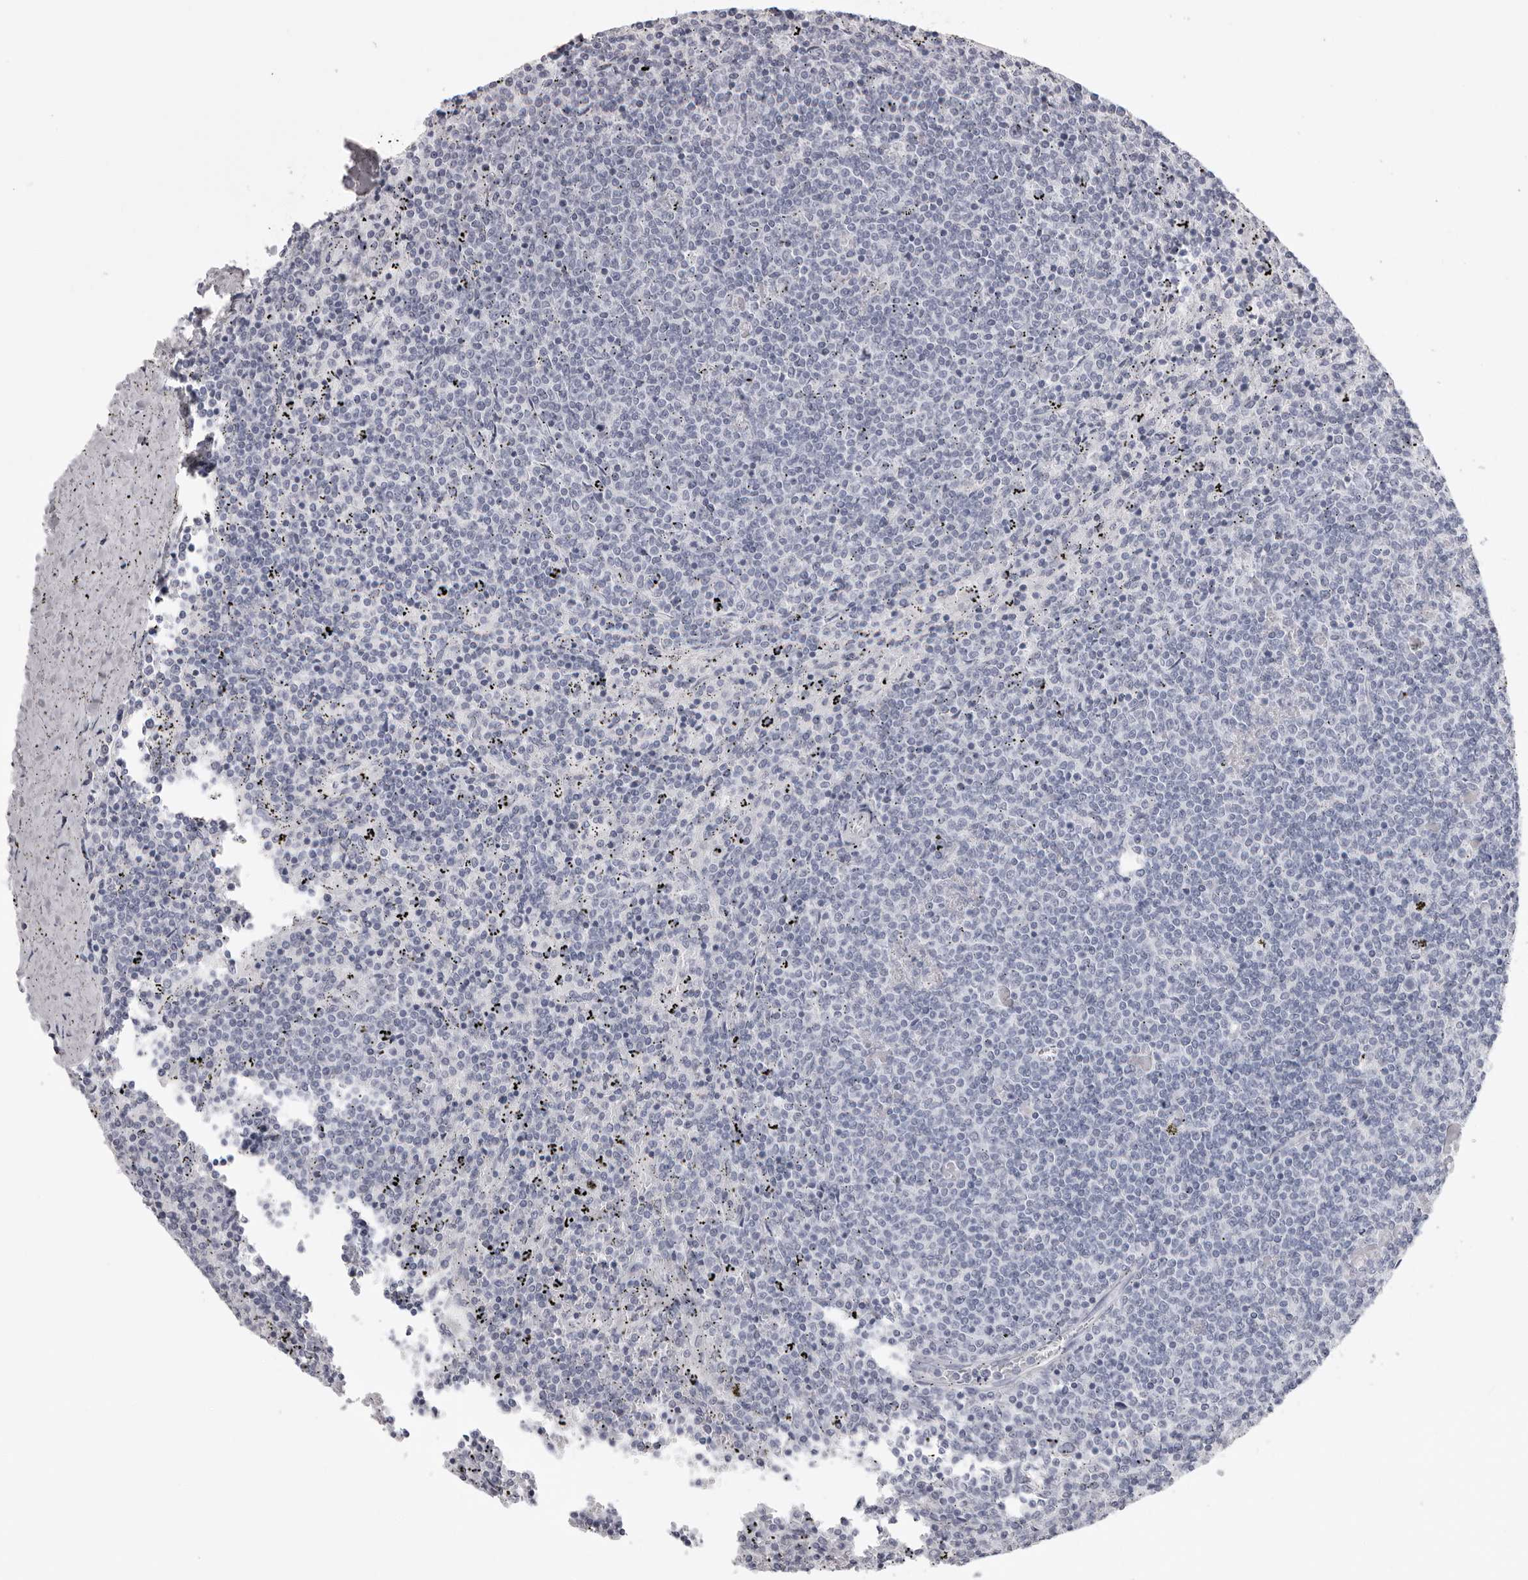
{"staining": {"intensity": "negative", "quantity": "none", "location": "none"}, "tissue": "lymphoma", "cell_type": "Tumor cells", "image_type": "cancer", "snomed": [{"axis": "morphology", "description": "Malignant lymphoma, non-Hodgkin's type, Low grade"}, {"axis": "topography", "description": "Spleen"}], "caption": "Tumor cells are negative for brown protein staining in lymphoma.", "gene": "DNALI1", "patient": {"sex": "female", "age": 50}}